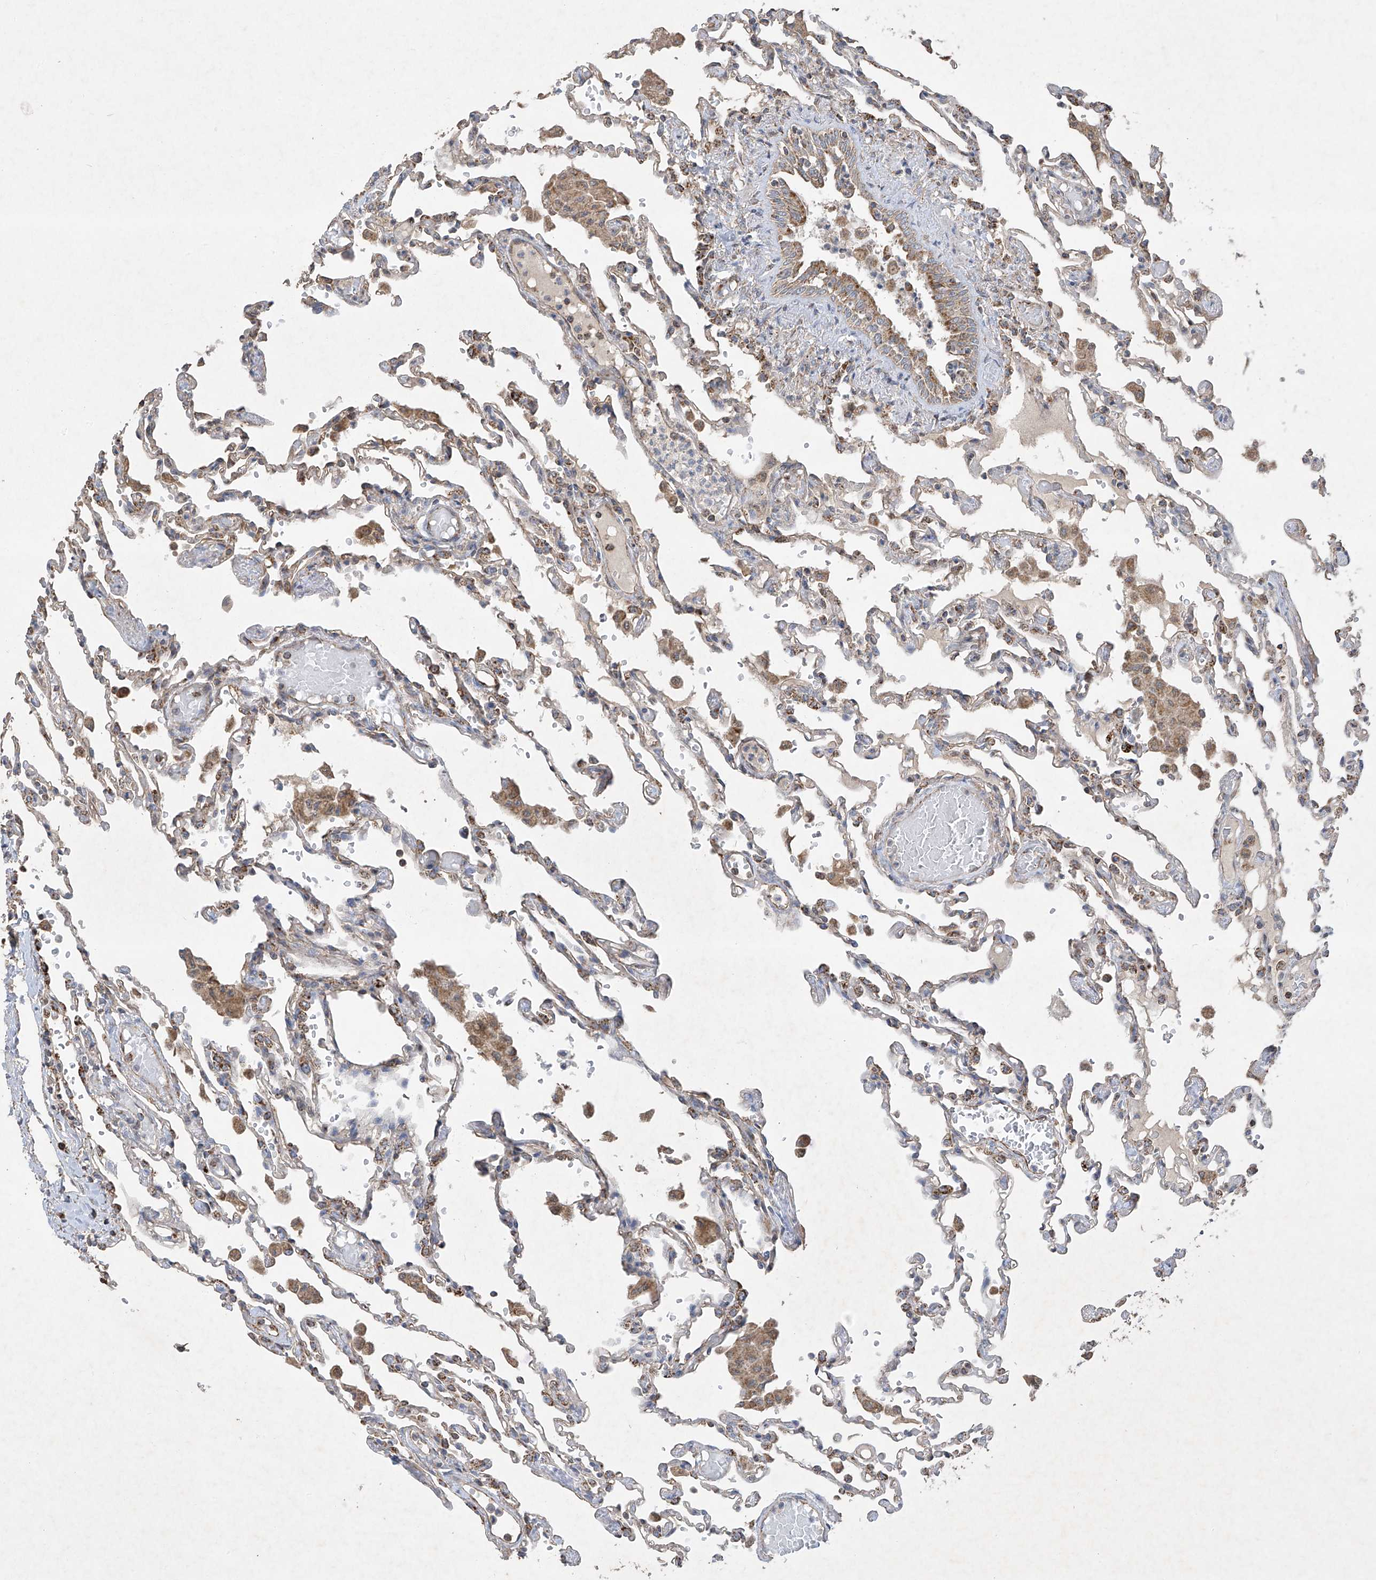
{"staining": {"intensity": "moderate", "quantity": "25%-75%", "location": "cytoplasmic/membranous"}, "tissue": "lung", "cell_type": "Alveolar cells", "image_type": "normal", "snomed": [{"axis": "morphology", "description": "Normal tissue, NOS"}, {"axis": "topography", "description": "Bronchus"}, {"axis": "topography", "description": "Lung"}], "caption": "Lung stained with immunohistochemistry reveals moderate cytoplasmic/membranous staining in approximately 25%-75% of alveolar cells.", "gene": "UQCC1", "patient": {"sex": "female", "age": 49}}